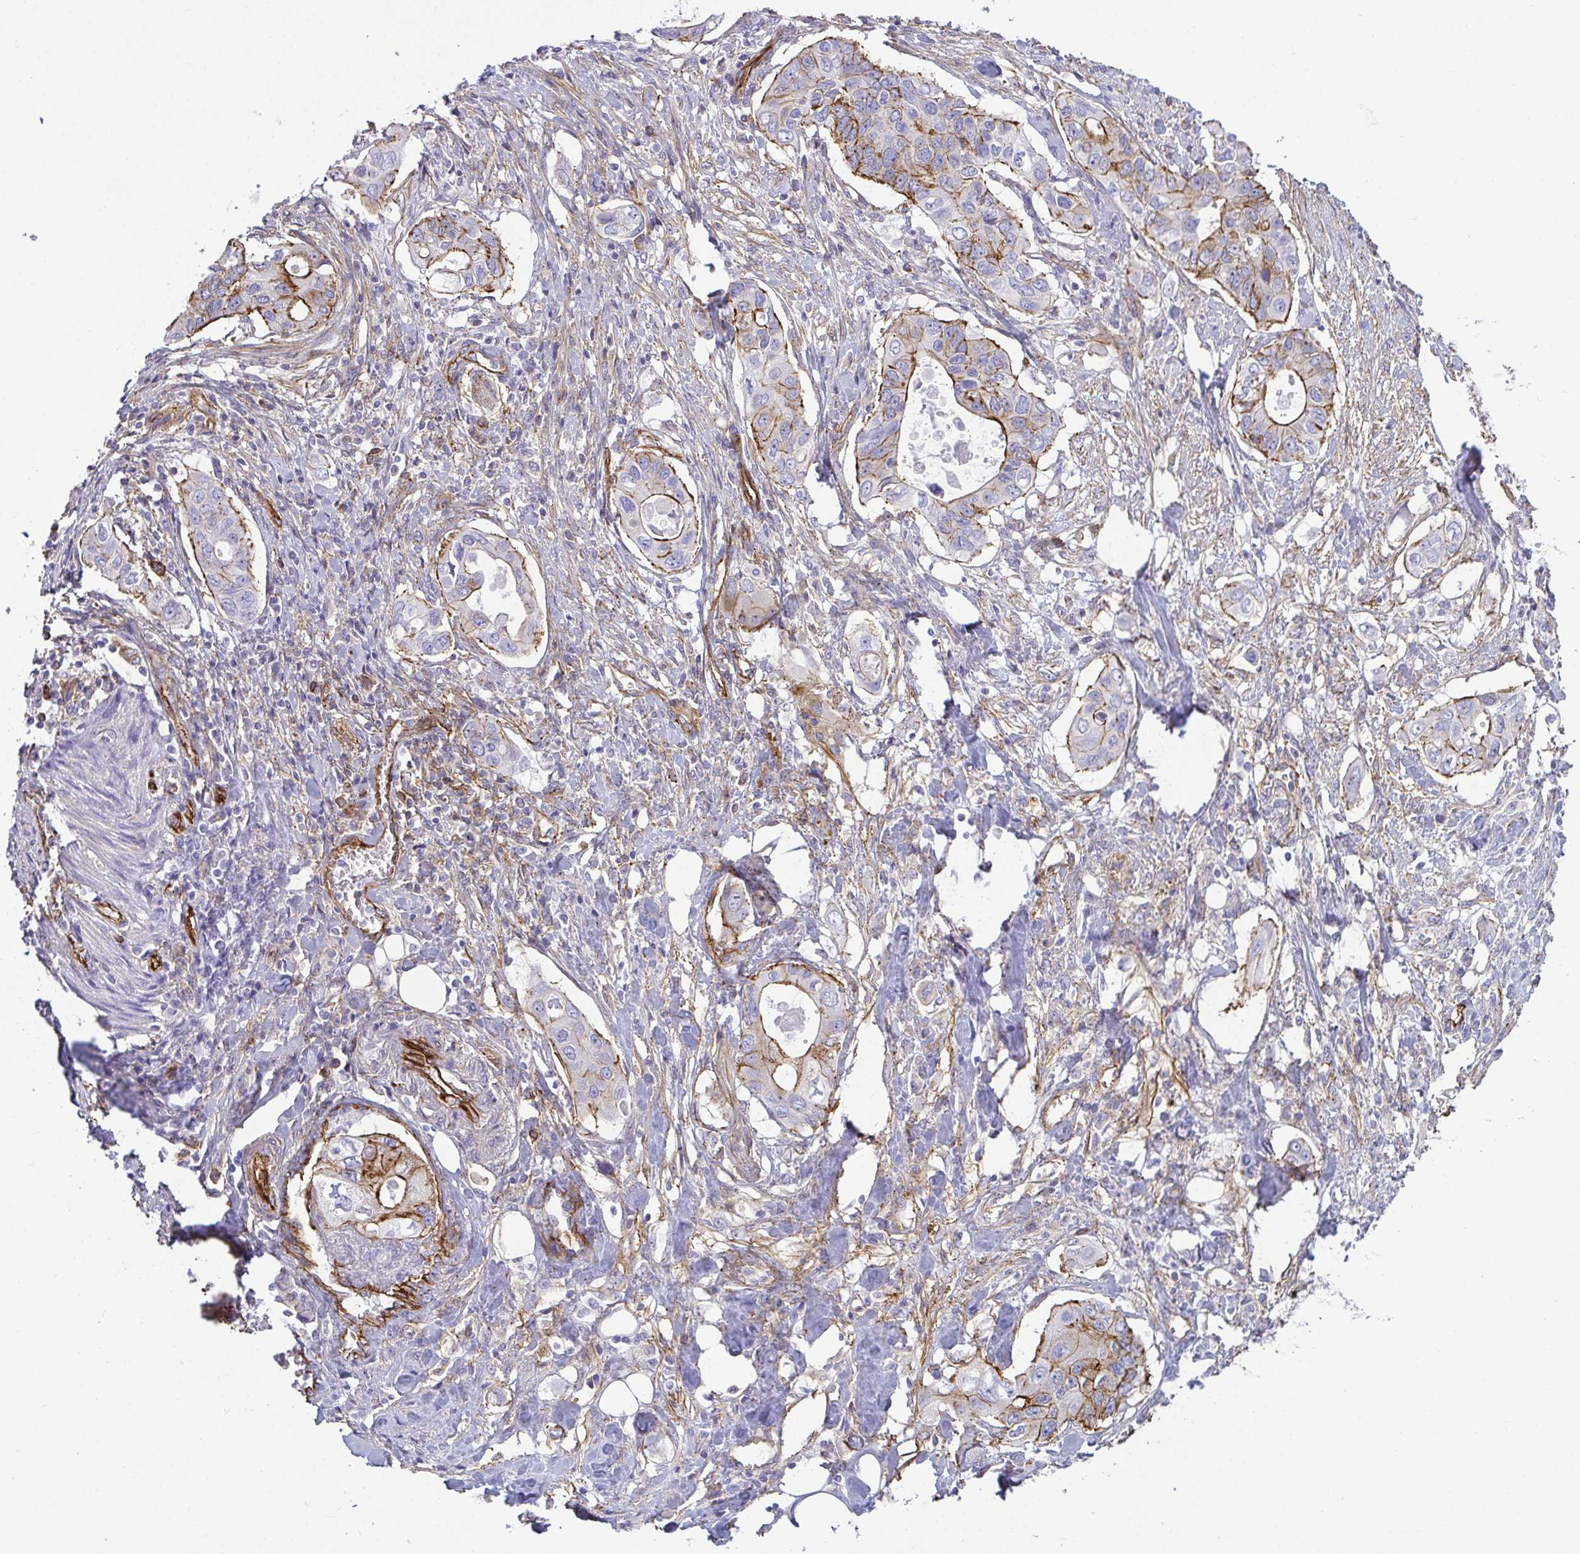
{"staining": {"intensity": "moderate", "quantity": "25%-75%", "location": "cytoplasmic/membranous"}, "tissue": "pancreatic cancer", "cell_type": "Tumor cells", "image_type": "cancer", "snomed": [{"axis": "morphology", "description": "Adenocarcinoma, NOS"}, {"axis": "topography", "description": "Pancreas"}], "caption": "Immunohistochemistry micrograph of neoplastic tissue: pancreatic adenocarcinoma stained using IHC demonstrates medium levels of moderate protein expression localized specifically in the cytoplasmic/membranous of tumor cells, appearing as a cytoplasmic/membranous brown color.", "gene": "LIMA1", "patient": {"sex": "female", "age": 63}}